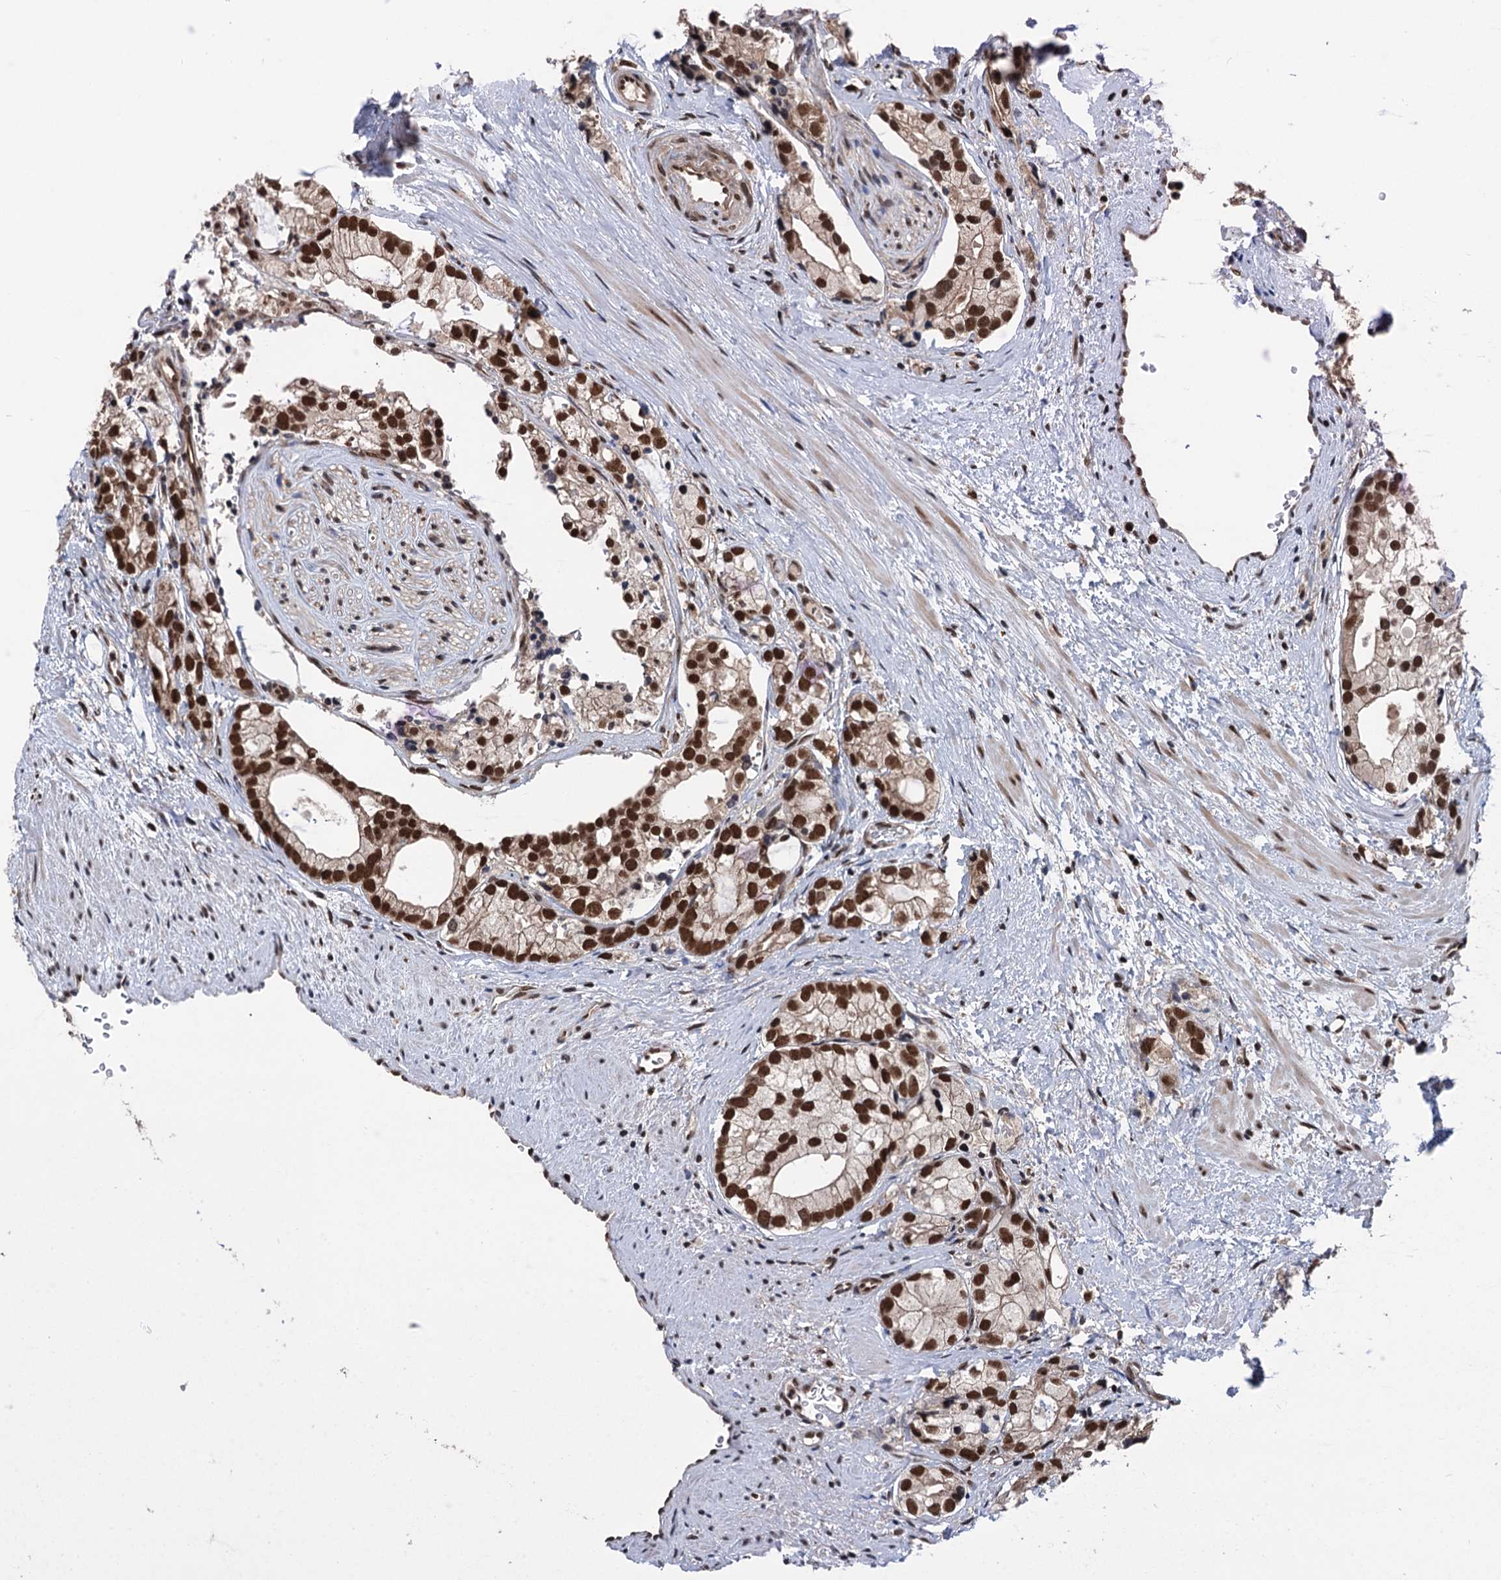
{"staining": {"intensity": "strong", "quantity": ">75%", "location": "nuclear"}, "tissue": "prostate cancer", "cell_type": "Tumor cells", "image_type": "cancer", "snomed": [{"axis": "morphology", "description": "Adenocarcinoma, High grade"}, {"axis": "topography", "description": "Prostate"}], "caption": "DAB (3,3'-diaminobenzidine) immunohistochemical staining of human prostate cancer exhibits strong nuclear protein positivity in approximately >75% of tumor cells.", "gene": "RASSF4", "patient": {"sex": "male", "age": 75}}